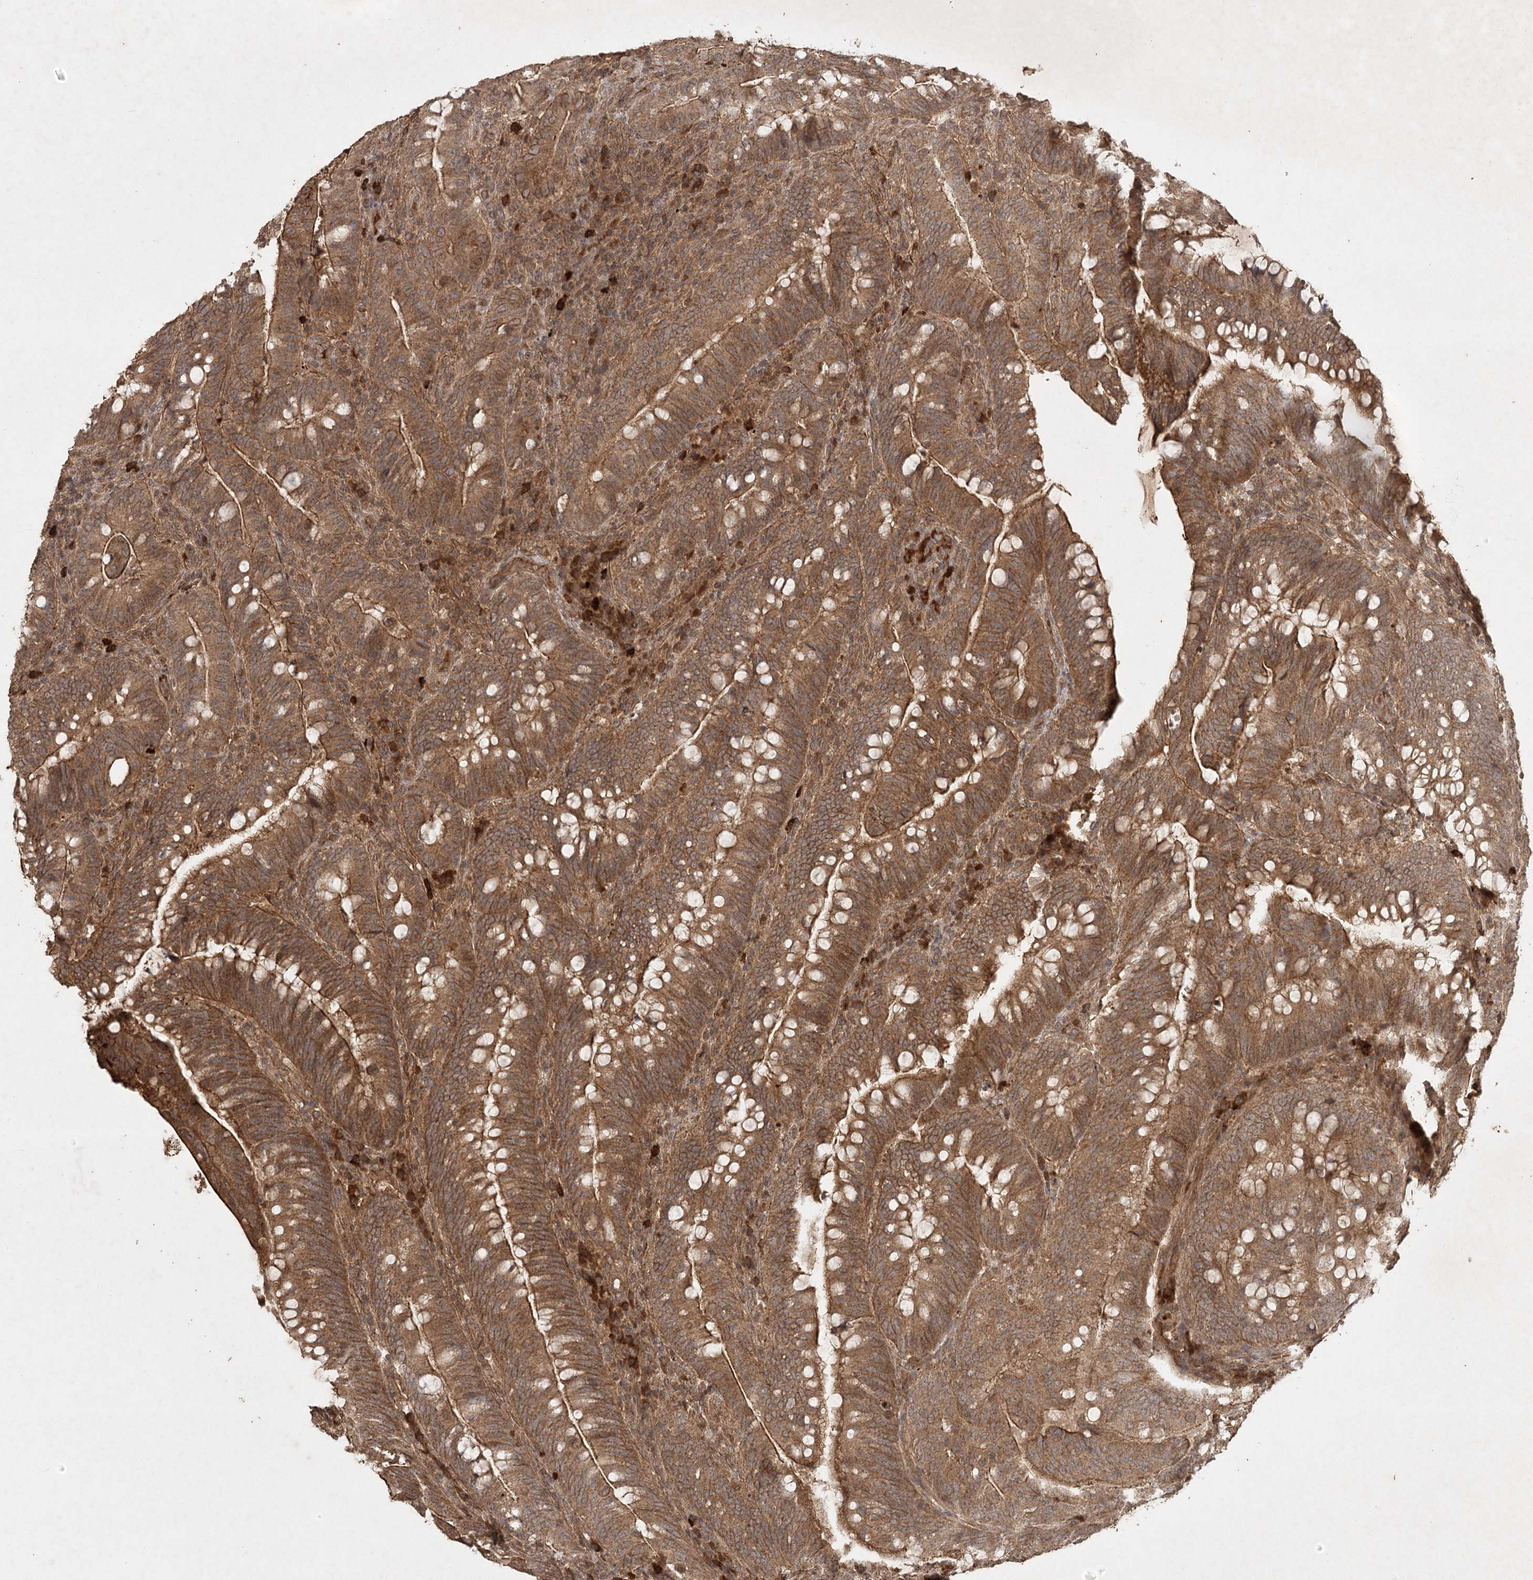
{"staining": {"intensity": "moderate", "quantity": ">75%", "location": "cytoplasmic/membranous"}, "tissue": "colorectal cancer", "cell_type": "Tumor cells", "image_type": "cancer", "snomed": [{"axis": "morphology", "description": "Adenocarcinoma, NOS"}, {"axis": "topography", "description": "Colon"}], "caption": "Immunohistochemical staining of colorectal adenocarcinoma exhibits medium levels of moderate cytoplasmic/membranous expression in approximately >75% of tumor cells.", "gene": "ARL13A", "patient": {"sex": "female", "age": 66}}